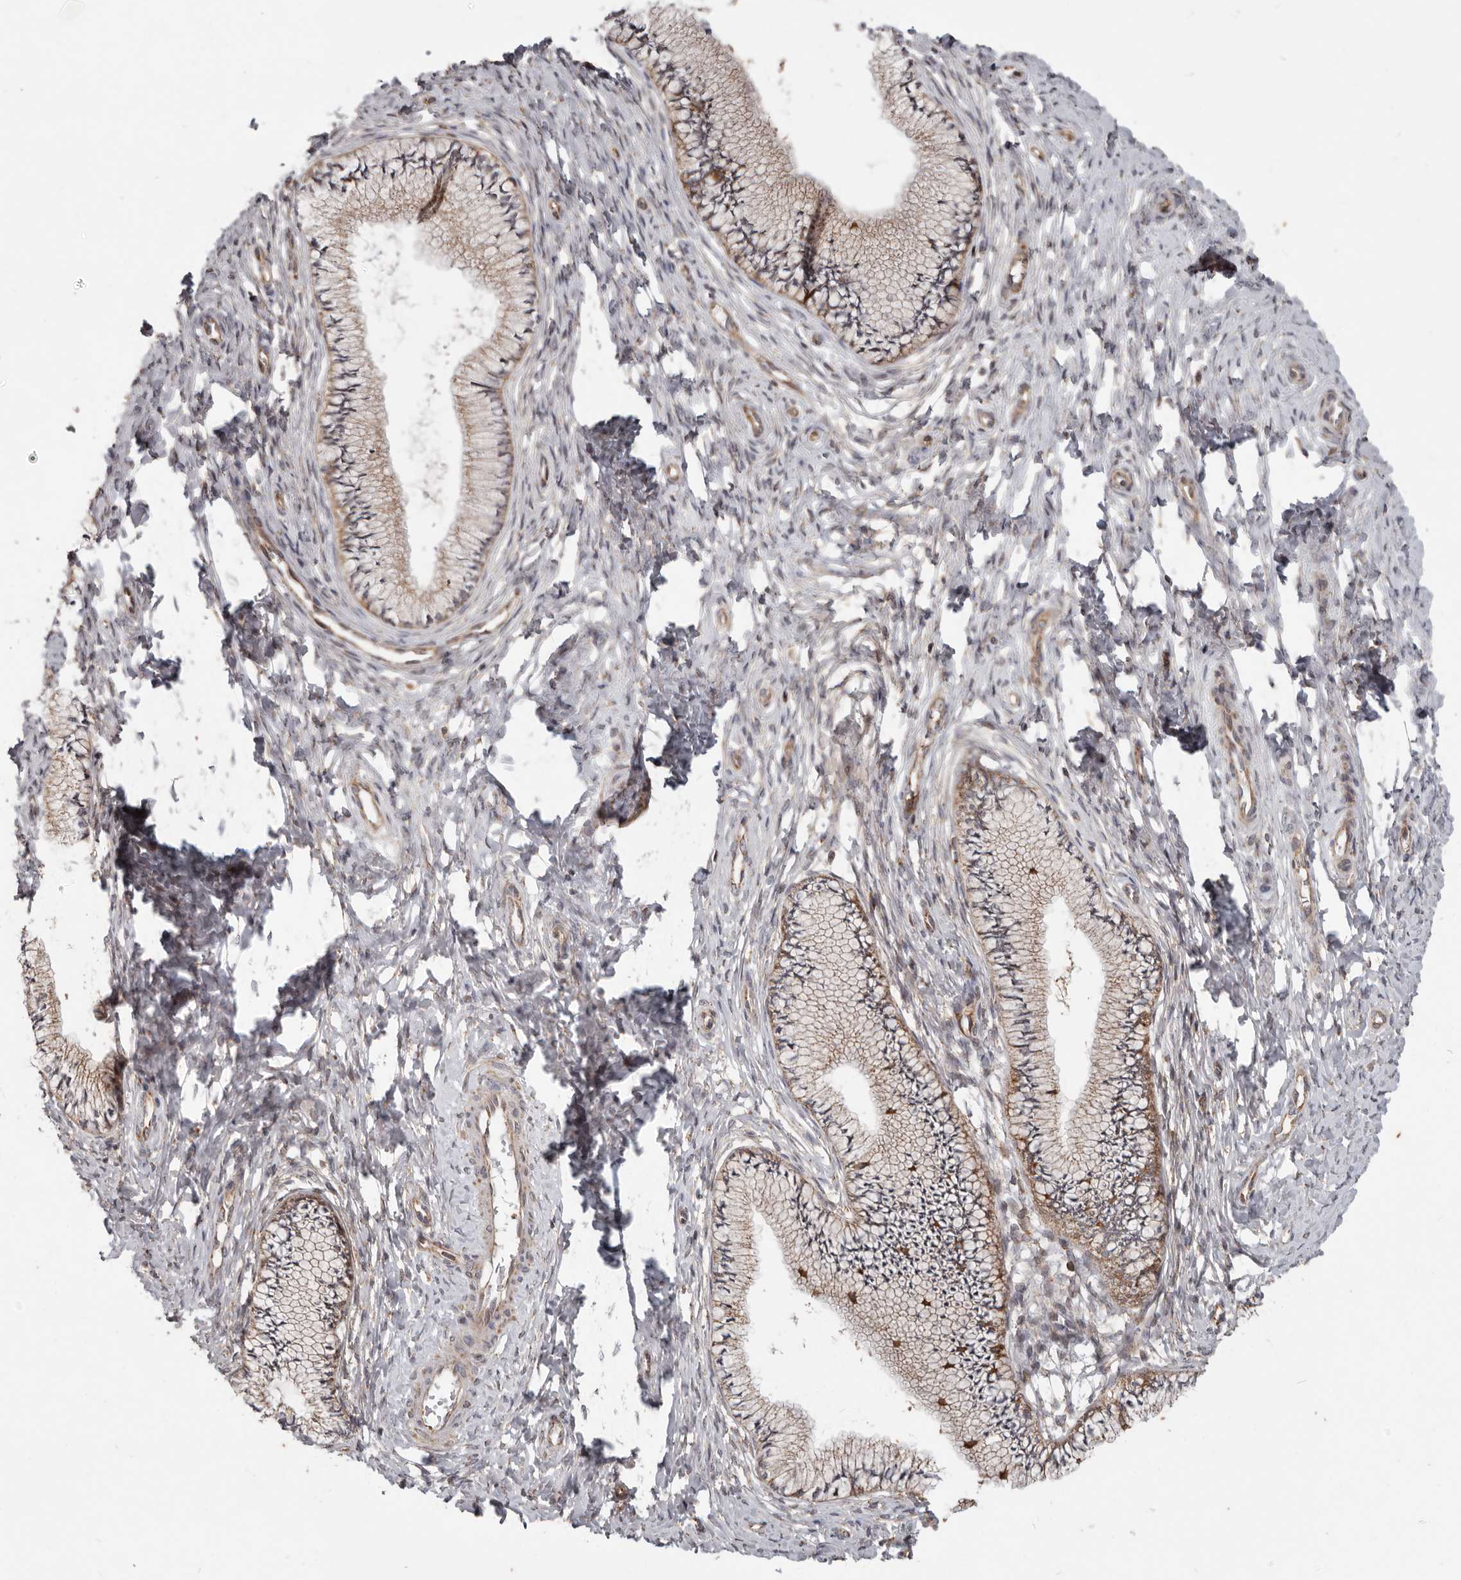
{"staining": {"intensity": "weak", "quantity": ">75%", "location": "cytoplasmic/membranous"}, "tissue": "cervix", "cell_type": "Glandular cells", "image_type": "normal", "snomed": [{"axis": "morphology", "description": "Normal tissue, NOS"}, {"axis": "topography", "description": "Cervix"}], "caption": "Unremarkable cervix was stained to show a protein in brown. There is low levels of weak cytoplasmic/membranous staining in about >75% of glandular cells. (IHC, brightfield microscopy, high magnification).", "gene": "MRPS10", "patient": {"sex": "female", "age": 36}}